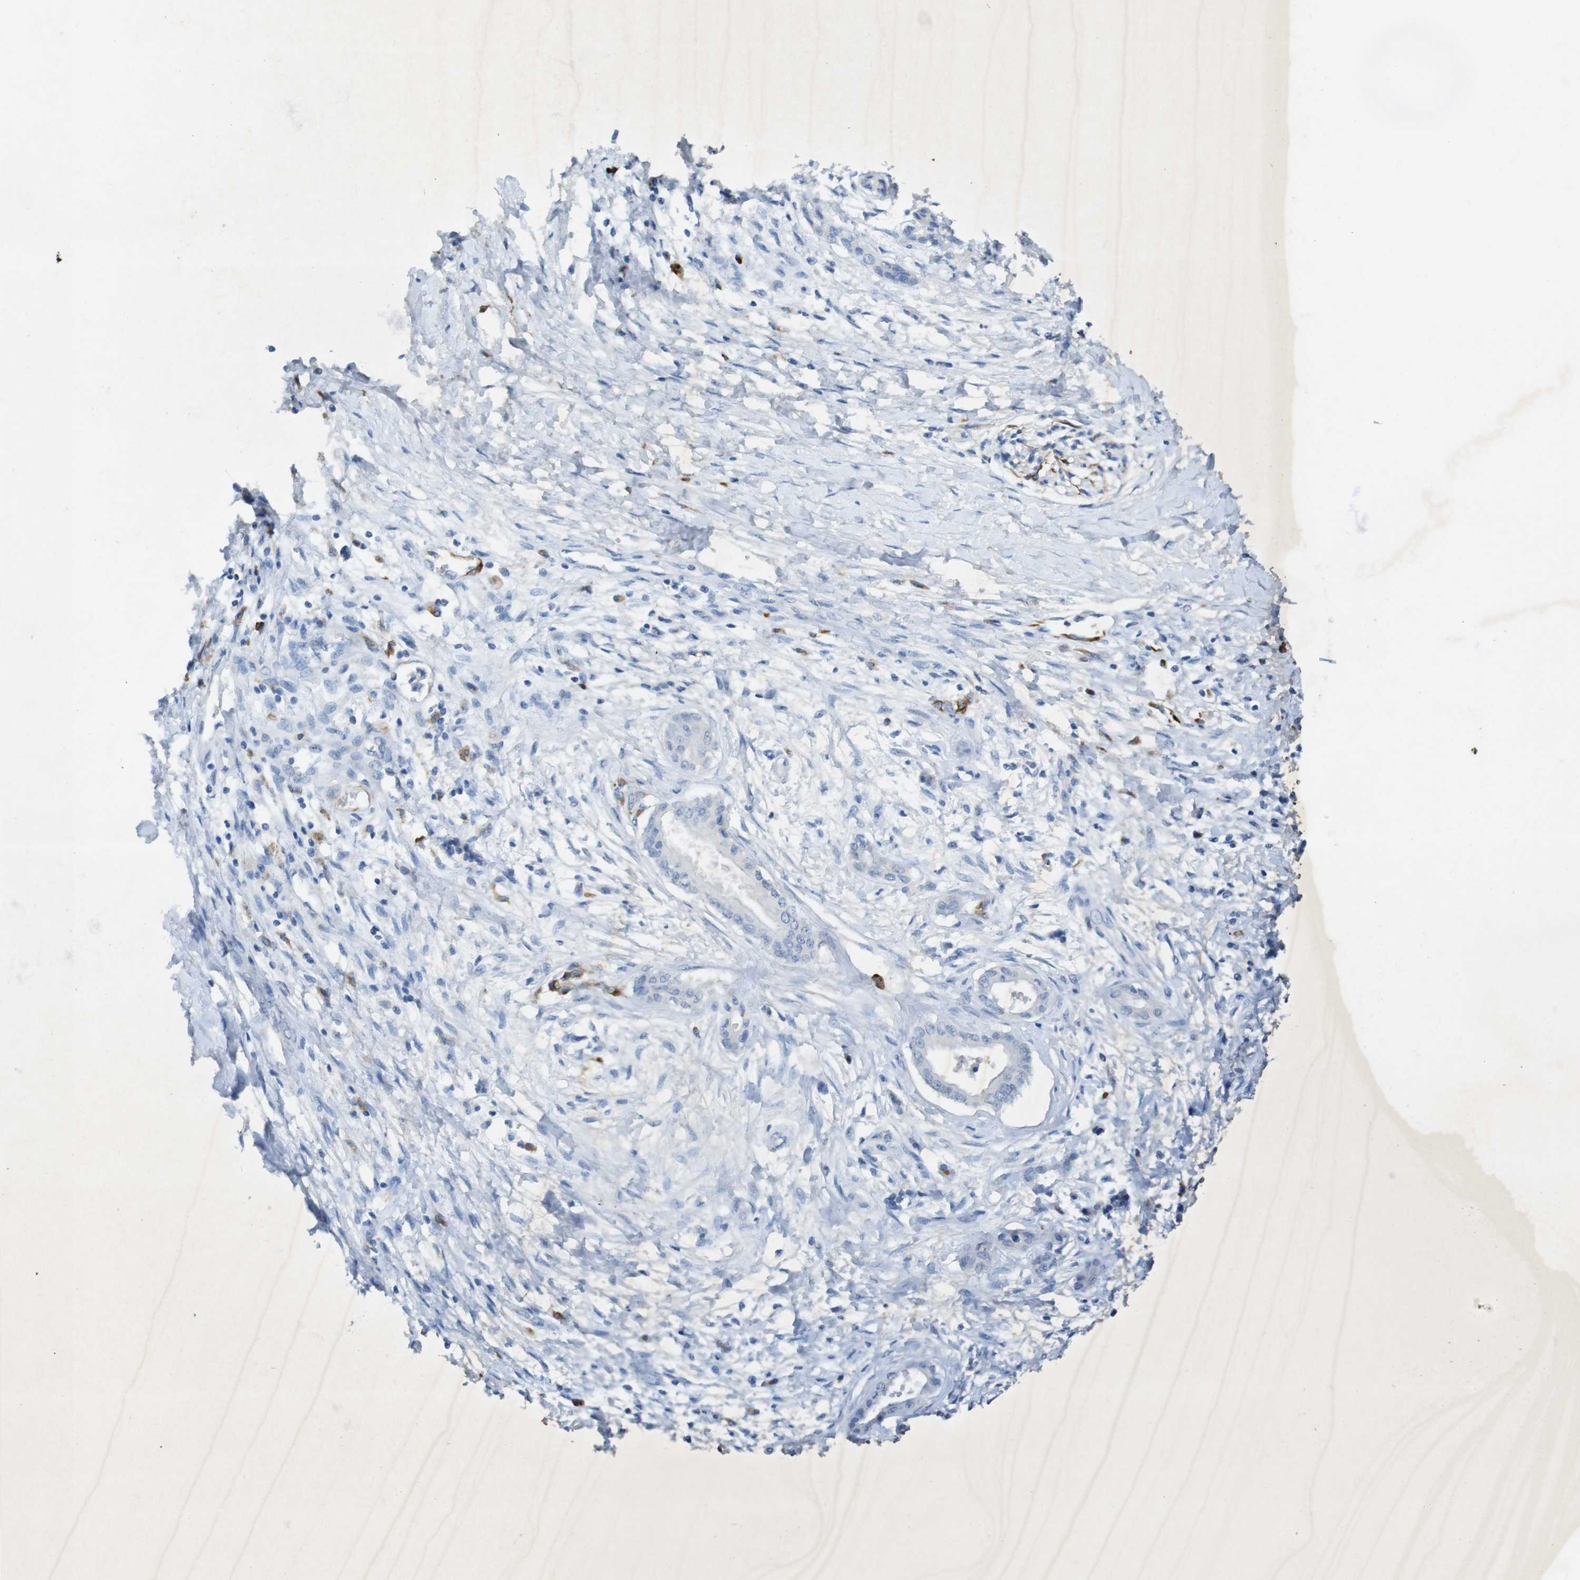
{"staining": {"intensity": "negative", "quantity": "none", "location": "none"}, "tissue": "pancreatic cancer", "cell_type": "Tumor cells", "image_type": "cancer", "snomed": [{"axis": "morphology", "description": "Adenocarcinoma, NOS"}, {"axis": "topography", "description": "Pancreas"}], "caption": "A micrograph of pancreatic adenocarcinoma stained for a protein displays no brown staining in tumor cells.", "gene": "CD320", "patient": {"sex": "male", "age": 56}}